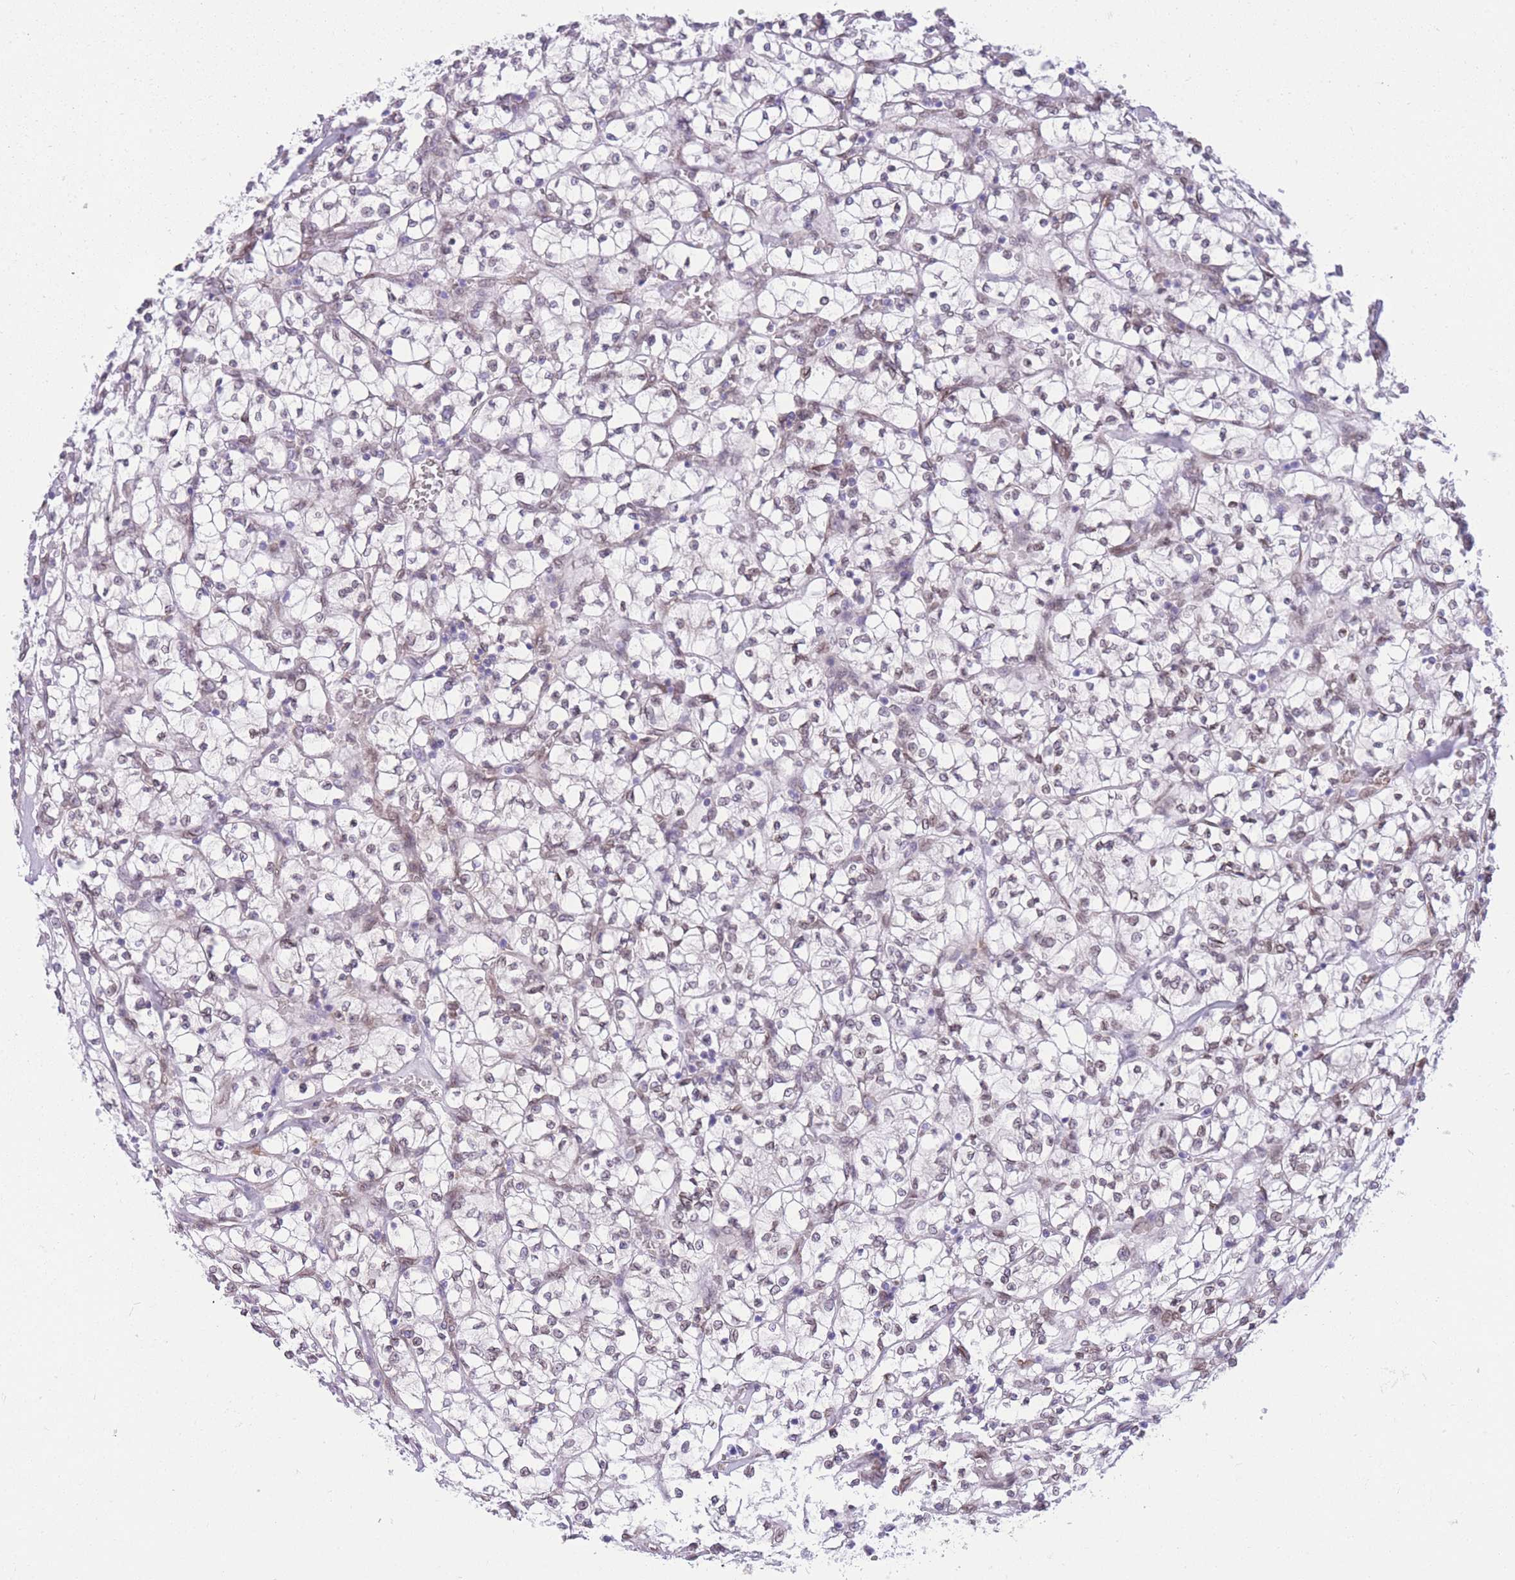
{"staining": {"intensity": "weak", "quantity": ">75%", "location": "nuclear"}, "tissue": "renal cancer", "cell_type": "Tumor cells", "image_type": "cancer", "snomed": [{"axis": "morphology", "description": "Adenocarcinoma, NOS"}, {"axis": "topography", "description": "Kidney"}], "caption": "High-power microscopy captured an immunohistochemistry histopathology image of renal cancer, revealing weak nuclear expression in about >75% of tumor cells. The protein of interest is stained brown, and the nuclei are stained in blue (DAB (3,3'-diaminobenzidine) IHC with brightfield microscopy, high magnification).", "gene": "OR10AD1", "patient": {"sex": "female", "age": 64}}